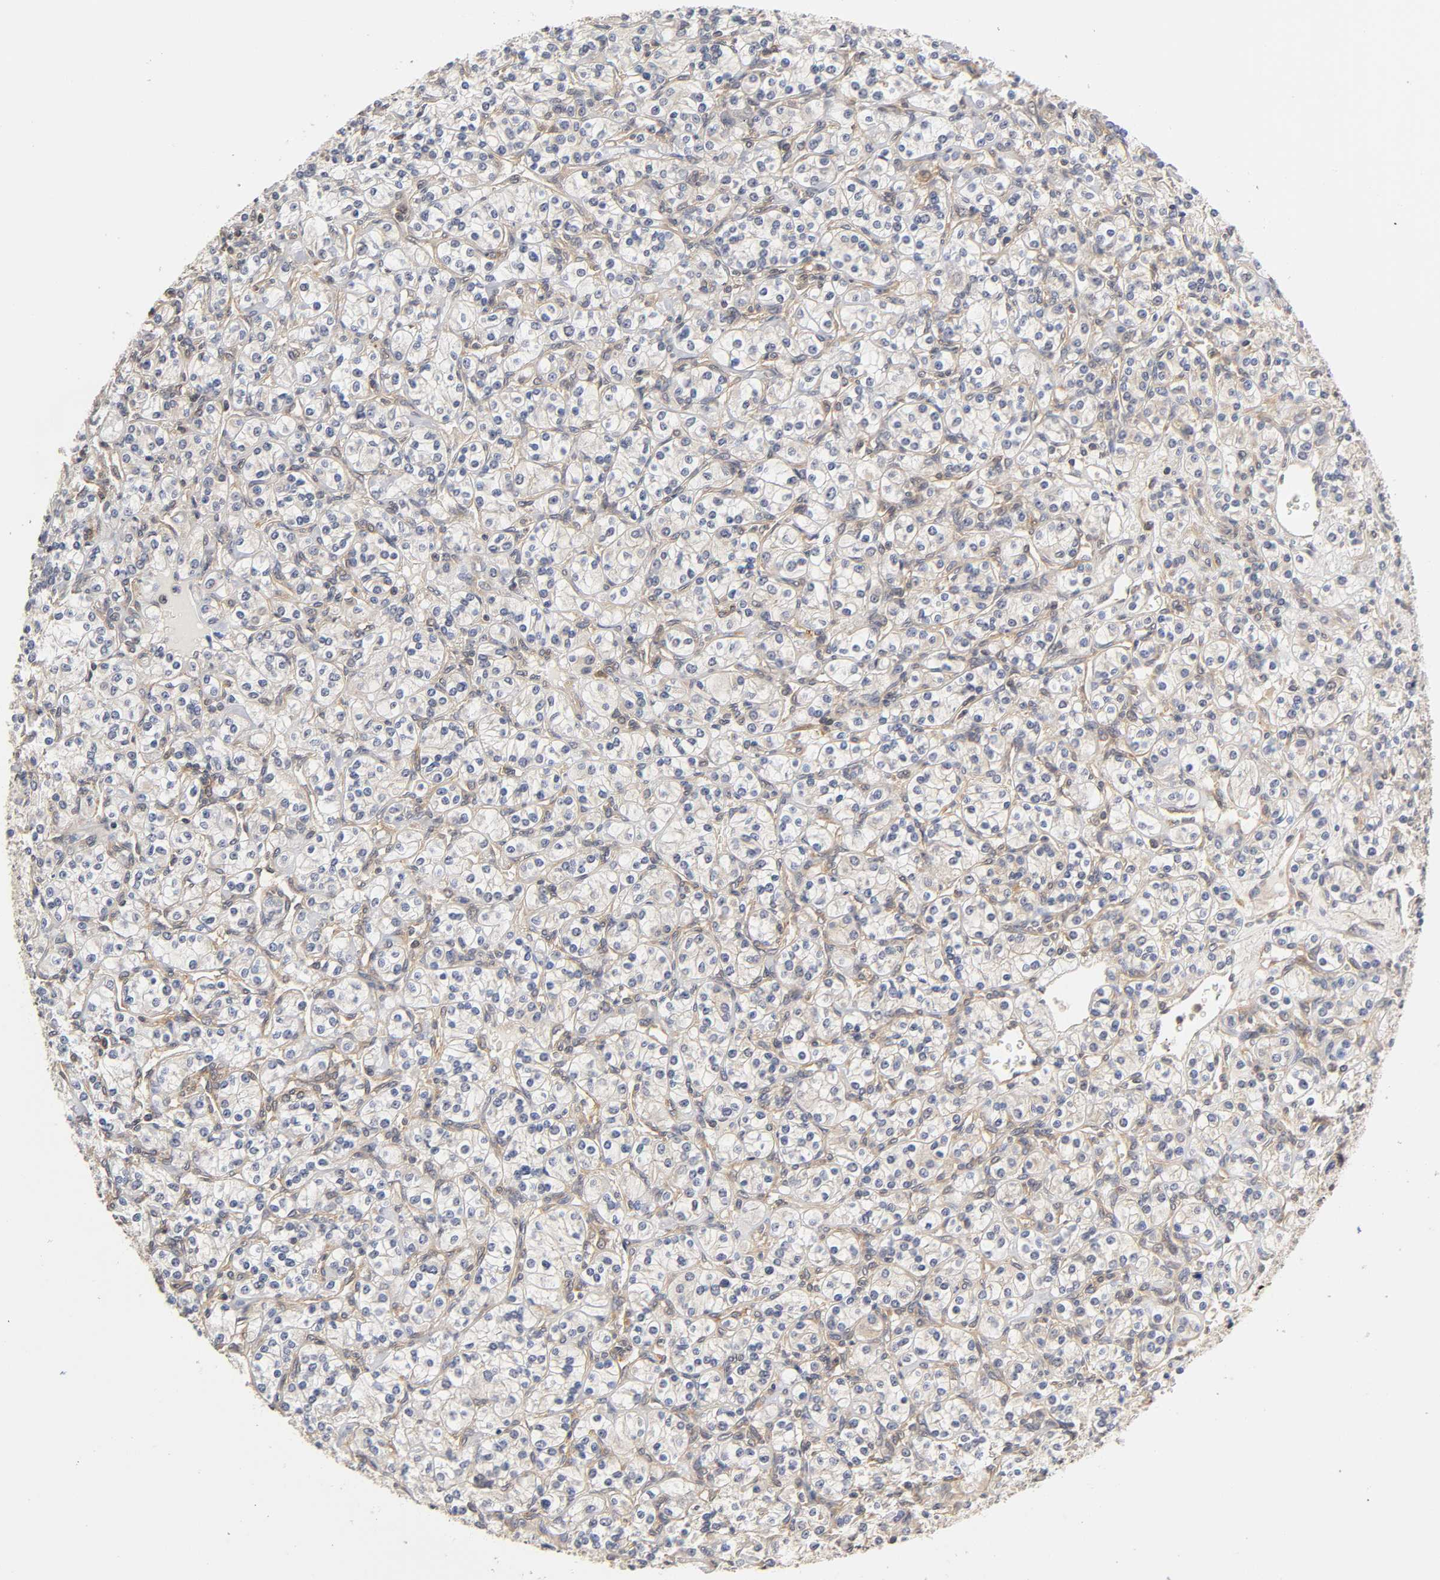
{"staining": {"intensity": "negative", "quantity": "none", "location": "none"}, "tissue": "renal cancer", "cell_type": "Tumor cells", "image_type": "cancer", "snomed": [{"axis": "morphology", "description": "Adenocarcinoma, NOS"}, {"axis": "topography", "description": "Kidney"}], "caption": "Tumor cells show no significant expression in renal adenocarcinoma.", "gene": "PDE5A", "patient": {"sex": "male", "age": 77}}